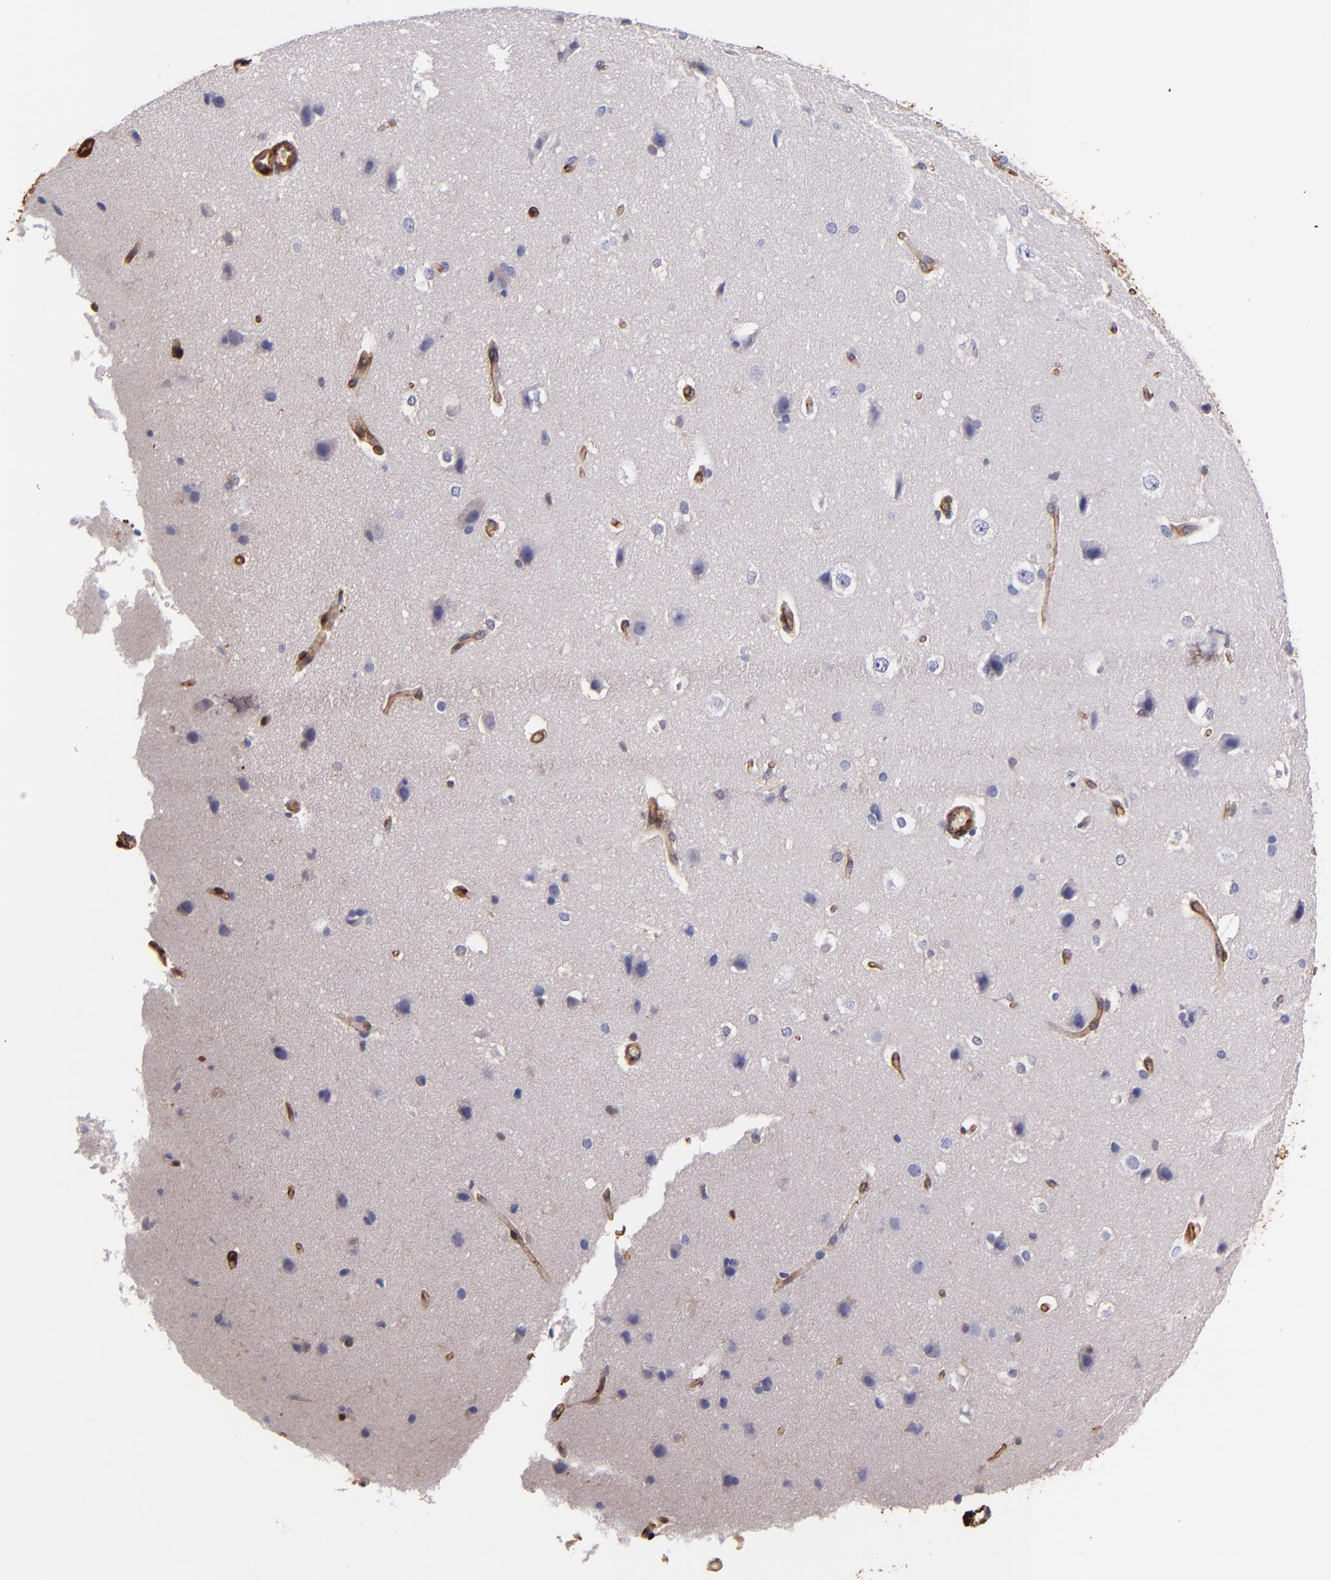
{"staining": {"intensity": "strong", "quantity": ">75%", "location": "cytoplasmic/membranous"}, "tissue": "cerebral cortex", "cell_type": "Endothelial cells", "image_type": "normal", "snomed": [{"axis": "morphology", "description": "Normal tissue, NOS"}, {"axis": "topography", "description": "Cerebral cortex"}], "caption": "Protein staining of unremarkable cerebral cortex demonstrates strong cytoplasmic/membranous expression in approximately >75% of endothelial cells.", "gene": "VCL", "patient": {"sex": "female", "age": 45}}